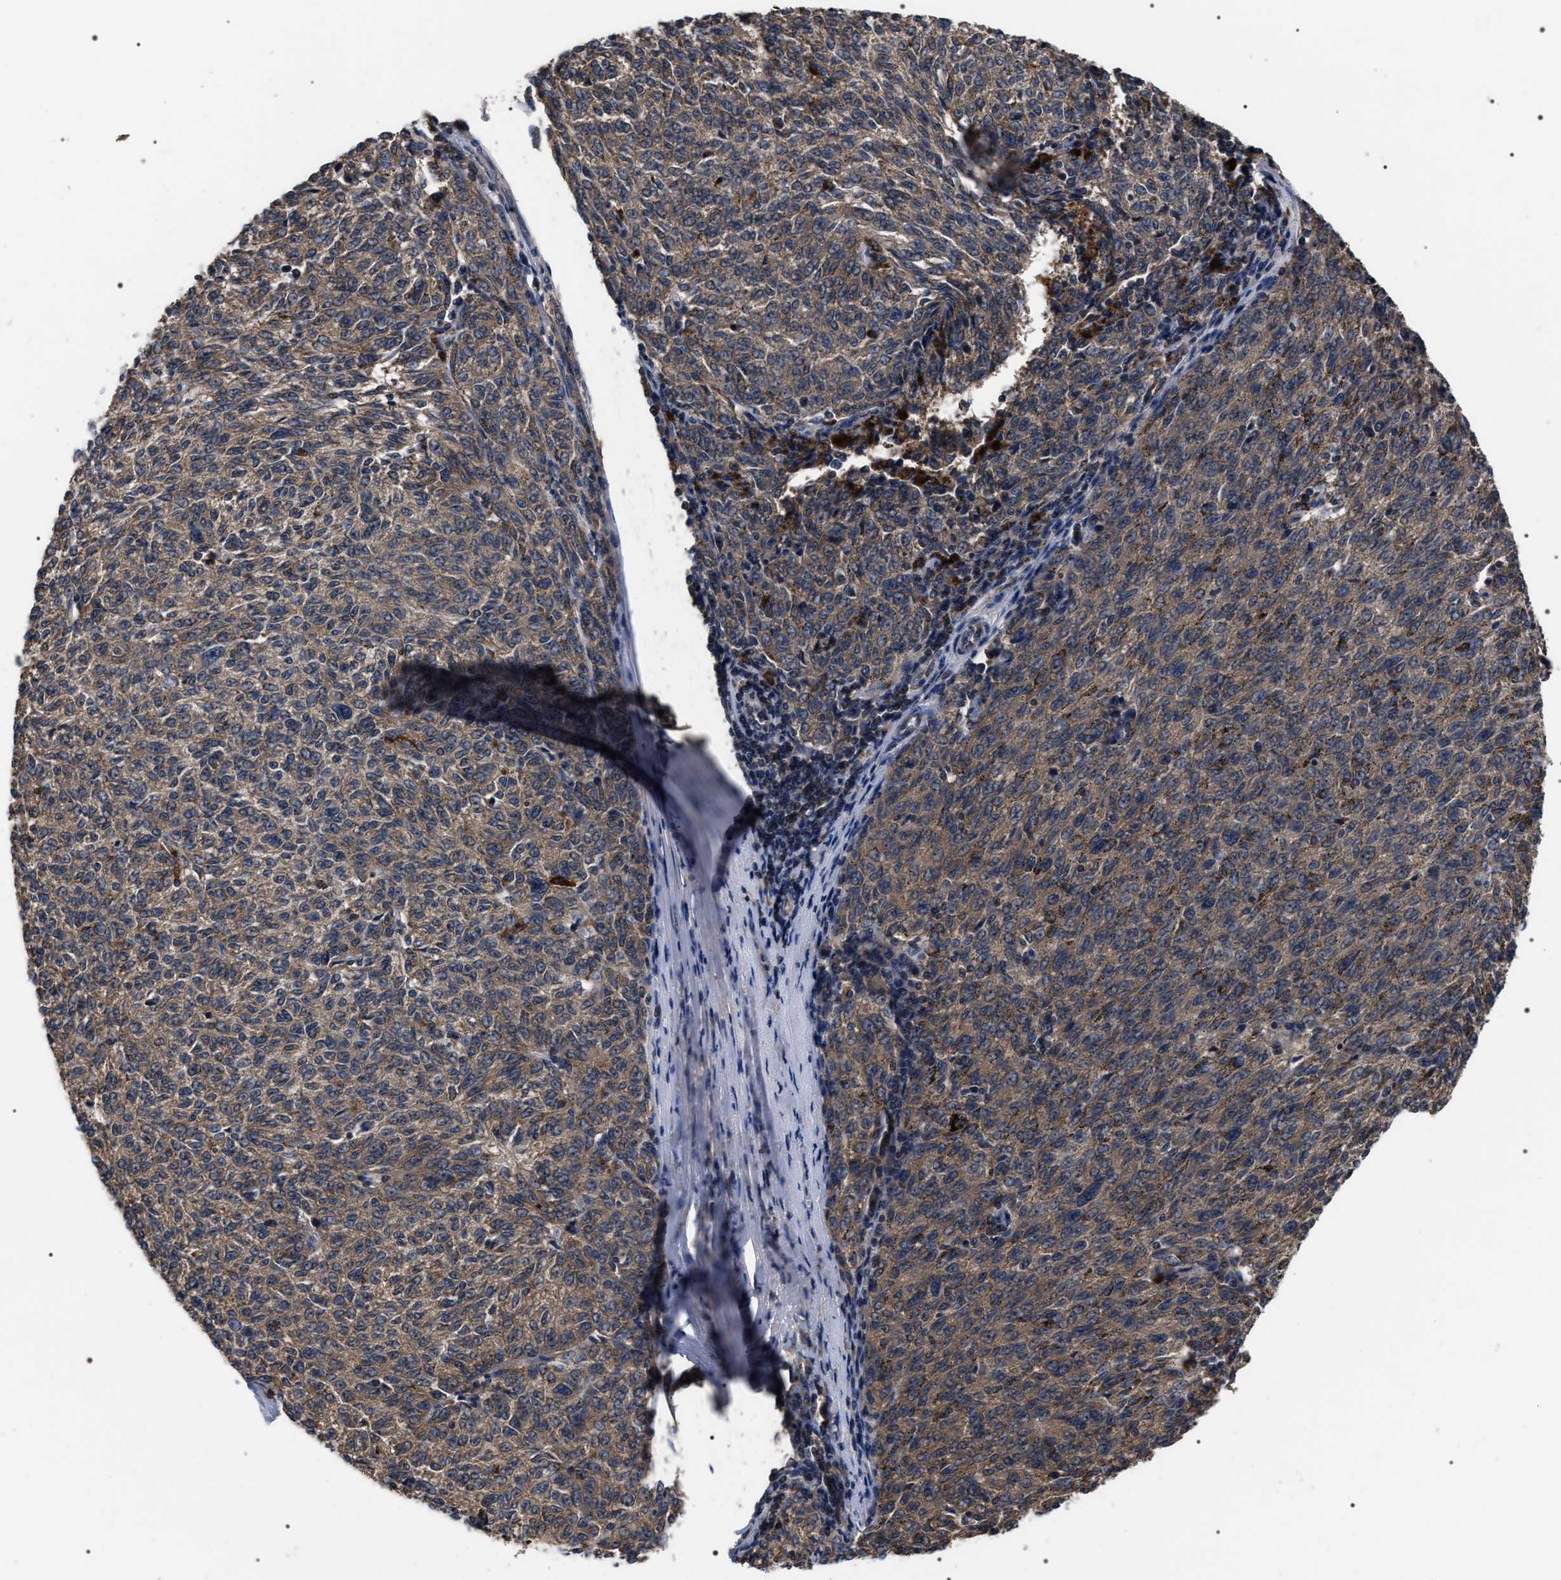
{"staining": {"intensity": "moderate", "quantity": ">75%", "location": "cytoplasmic/membranous"}, "tissue": "melanoma", "cell_type": "Tumor cells", "image_type": "cancer", "snomed": [{"axis": "morphology", "description": "Malignant melanoma, NOS"}, {"axis": "topography", "description": "Skin"}], "caption": "A high-resolution image shows immunohistochemistry (IHC) staining of melanoma, which displays moderate cytoplasmic/membranous staining in approximately >75% of tumor cells.", "gene": "UPF3A", "patient": {"sex": "female", "age": 72}}